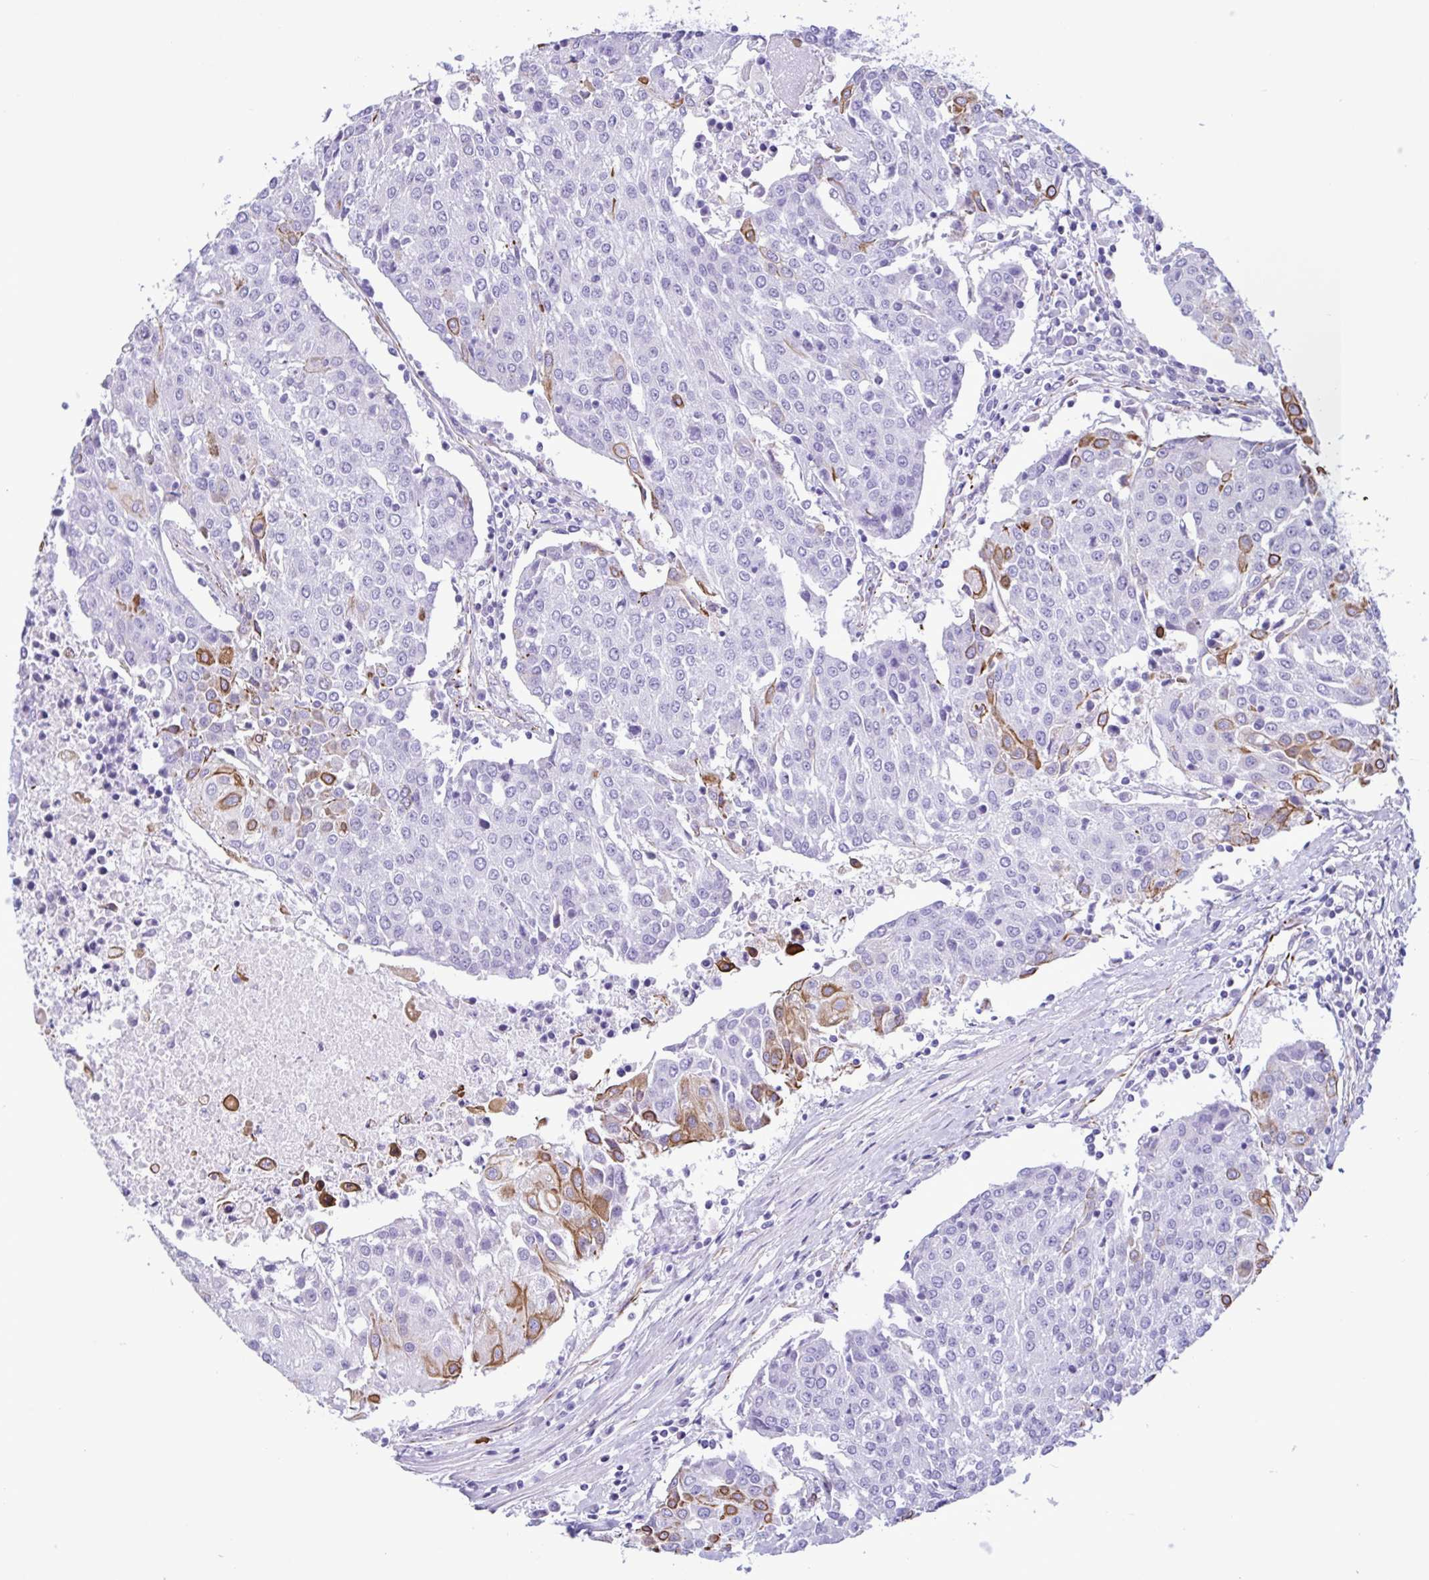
{"staining": {"intensity": "strong", "quantity": "<25%", "location": "cytoplasmic/membranous"}, "tissue": "urothelial cancer", "cell_type": "Tumor cells", "image_type": "cancer", "snomed": [{"axis": "morphology", "description": "Urothelial carcinoma, High grade"}, {"axis": "topography", "description": "Urinary bladder"}], "caption": "Immunohistochemical staining of human urothelial cancer demonstrates medium levels of strong cytoplasmic/membranous protein positivity in about <25% of tumor cells. (DAB (3,3'-diaminobenzidine) IHC with brightfield microscopy, high magnification).", "gene": "SMAD5", "patient": {"sex": "female", "age": 85}}